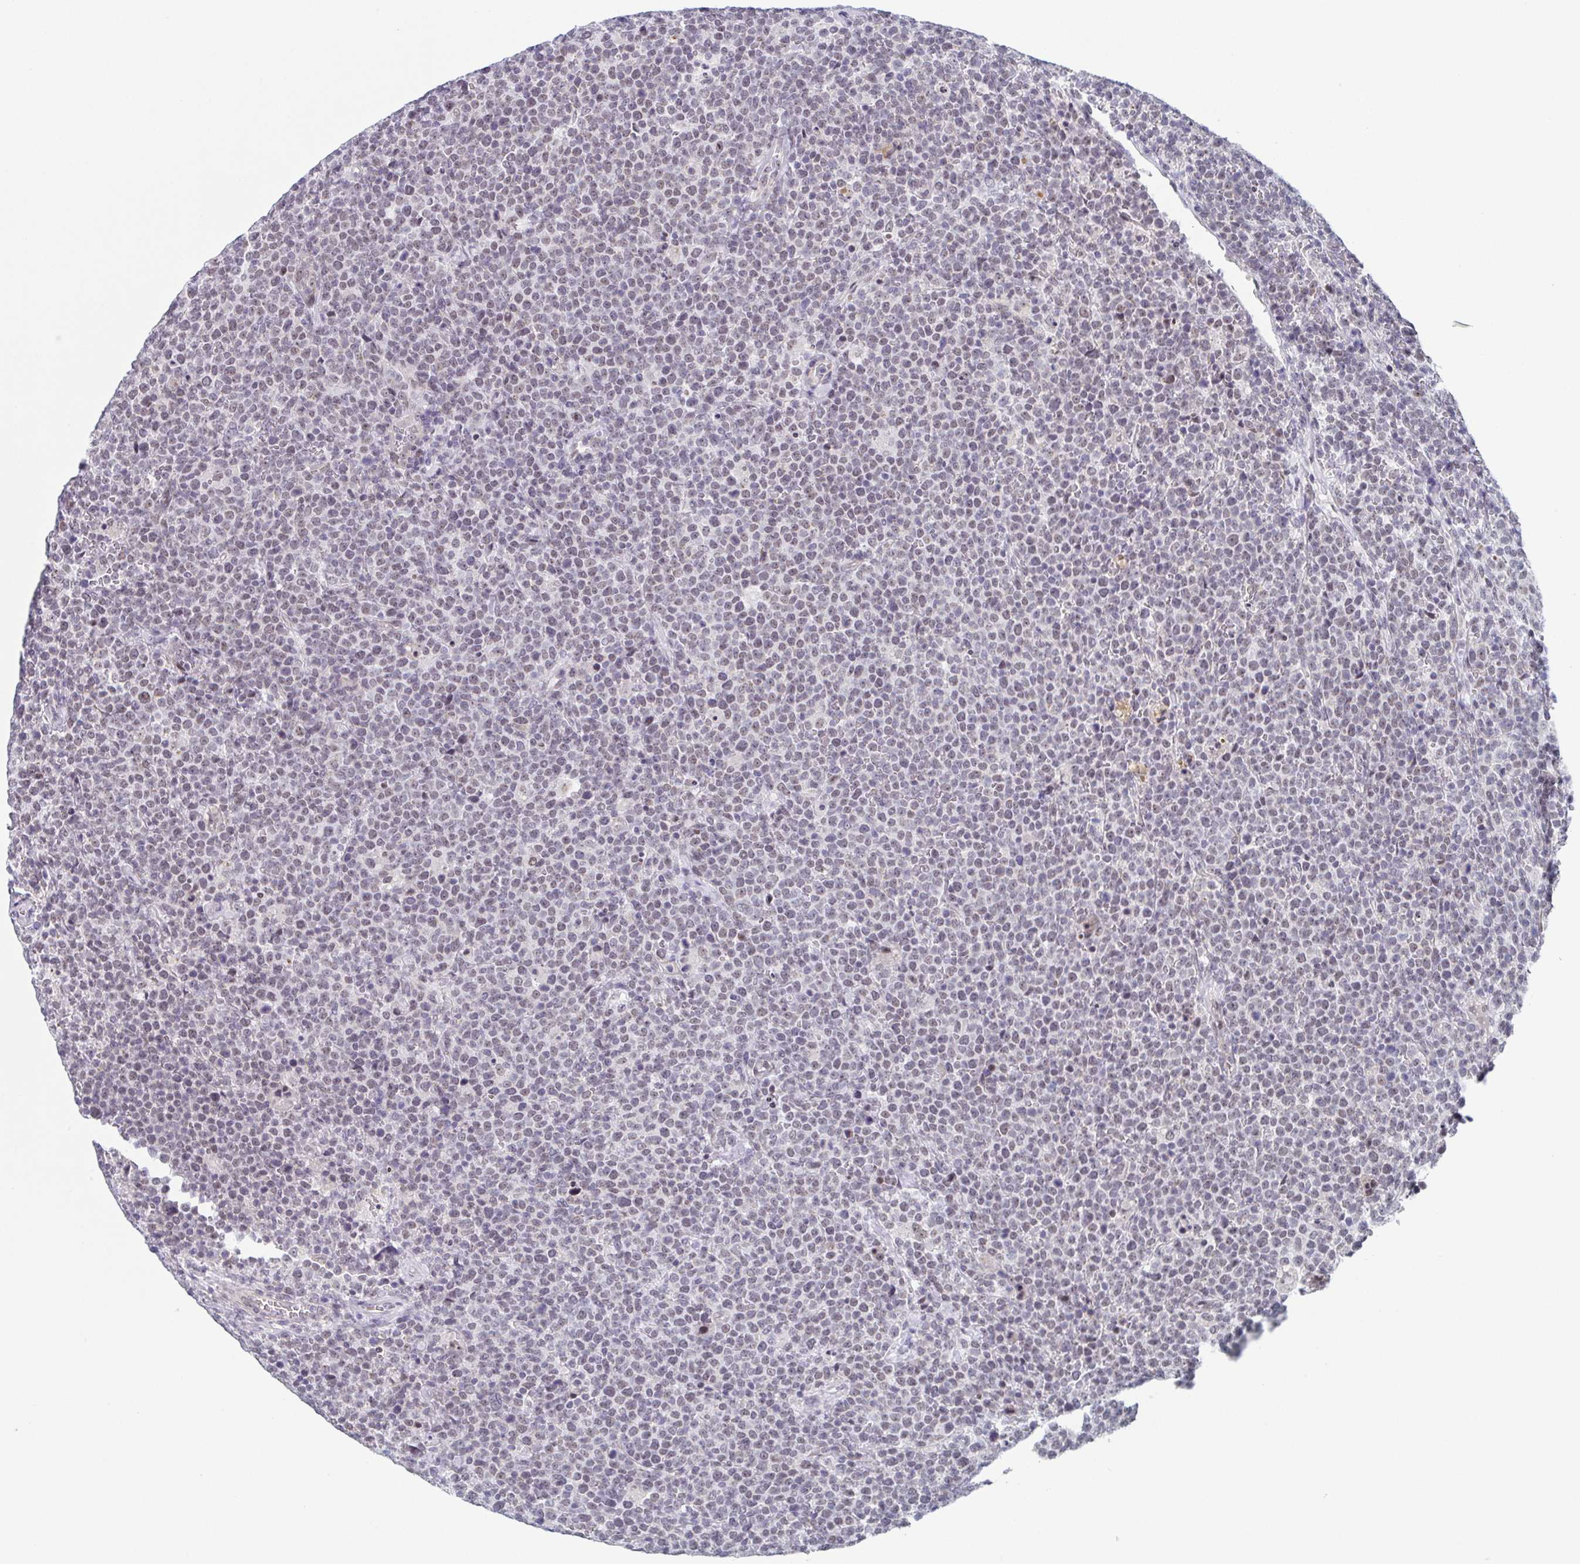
{"staining": {"intensity": "negative", "quantity": "none", "location": "none"}, "tissue": "lymphoma", "cell_type": "Tumor cells", "image_type": "cancer", "snomed": [{"axis": "morphology", "description": "Malignant lymphoma, non-Hodgkin's type, High grade"}, {"axis": "topography", "description": "Lymph node"}], "caption": "Malignant lymphoma, non-Hodgkin's type (high-grade) was stained to show a protein in brown. There is no significant staining in tumor cells.", "gene": "EXOSC7", "patient": {"sex": "male", "age": 61}}